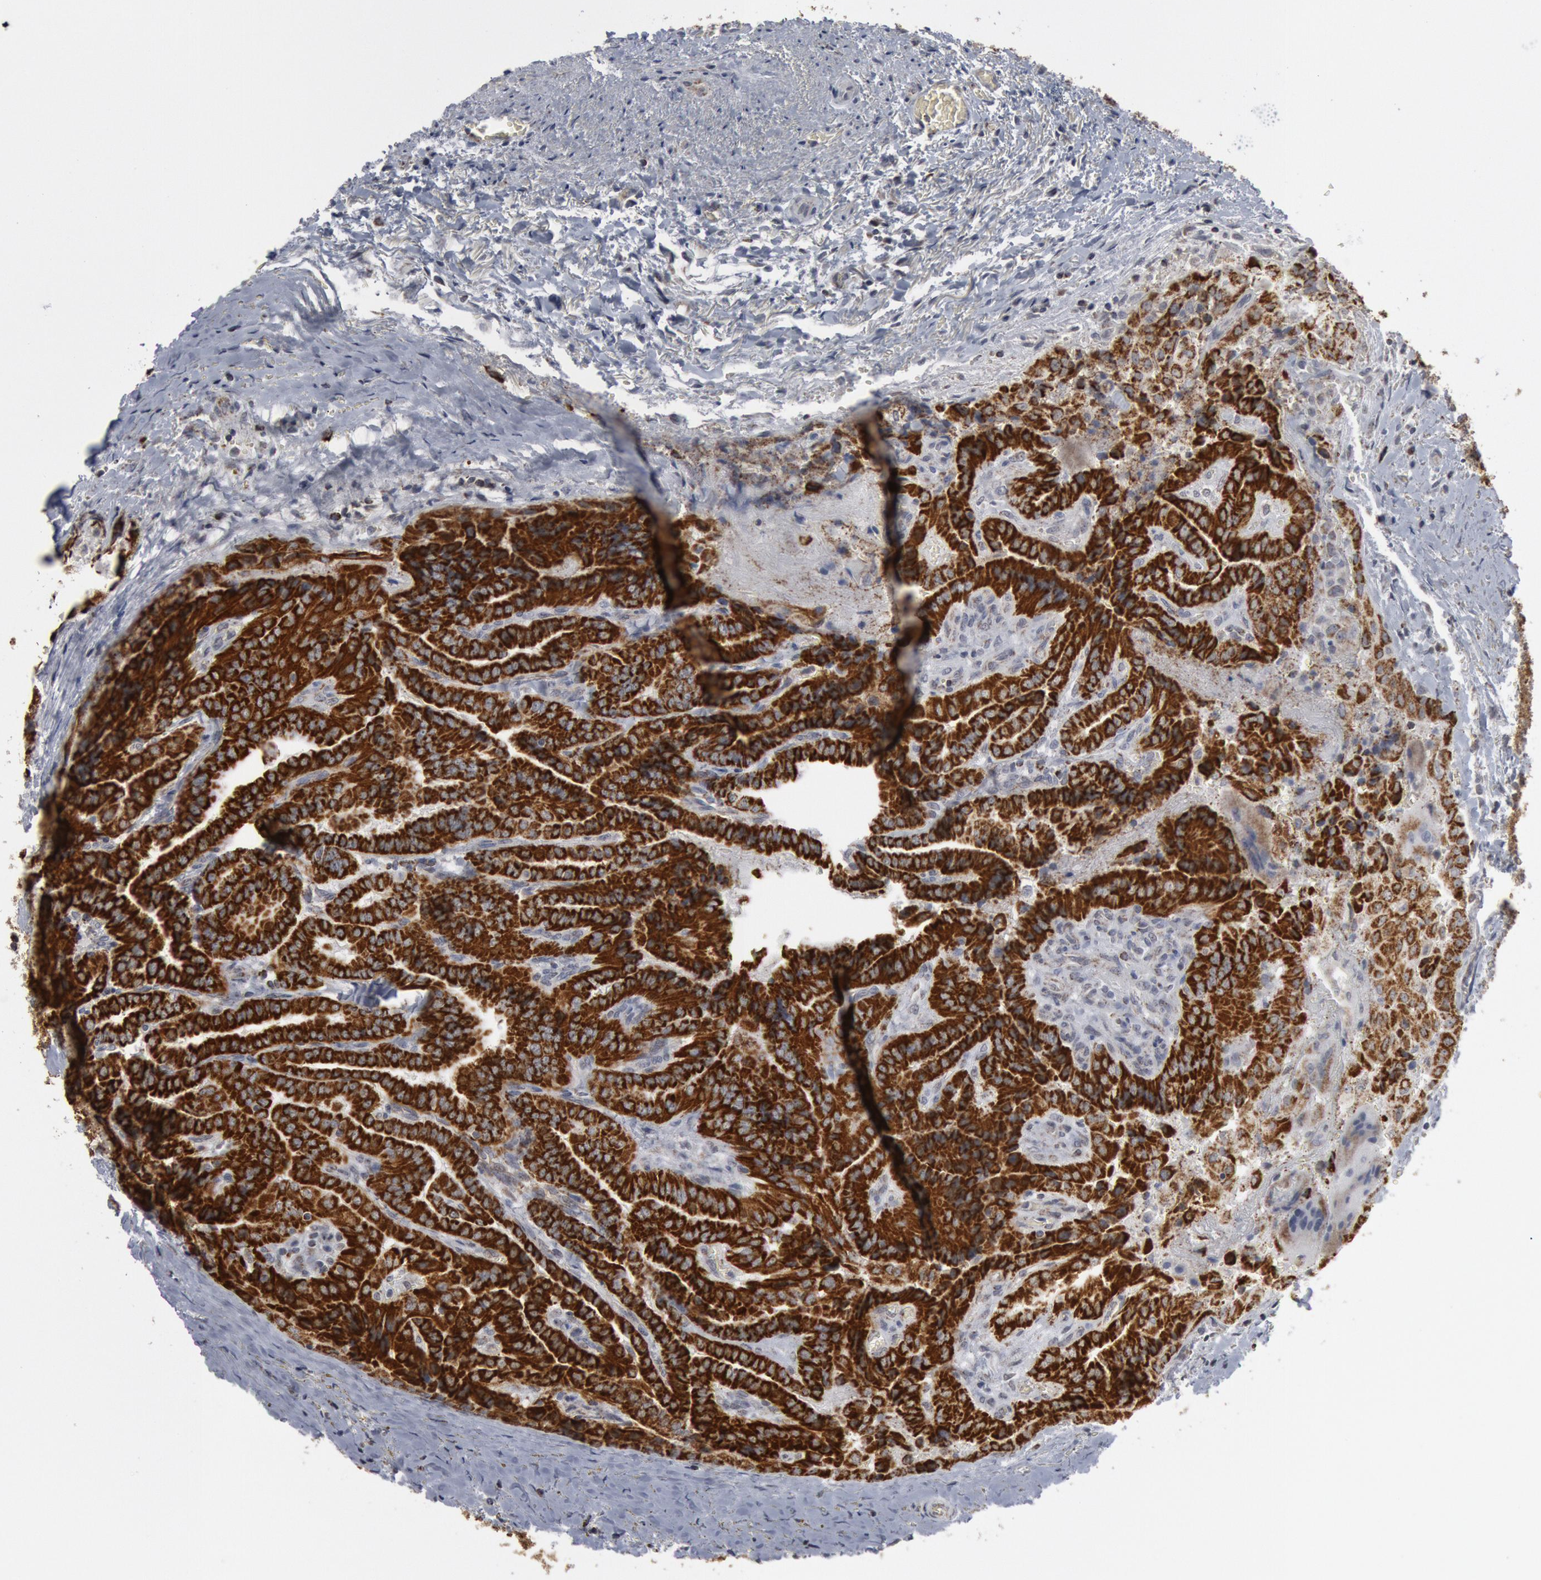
{"staining": {"intensity": "strong", "quantity": ">75%", "location": "cytoplasmic/membranous"}, "tissue": "thyroid cancer", "cell_type": "Tumor cells", "image_type": "cancer", "snomed": [{"axis": "morphology", "description": "Papillary adenocarcinoma, NOS"}, {"axis": "topography", "description": "Thyroid gland"}], "caption": "Strong cytoplasmic/membranous expression is identified in about >75% of tumor cells in thyroid papillary adenocarcinoma.", "gene": "CASP9", "patient": {"sex": "female", "age": 71}}